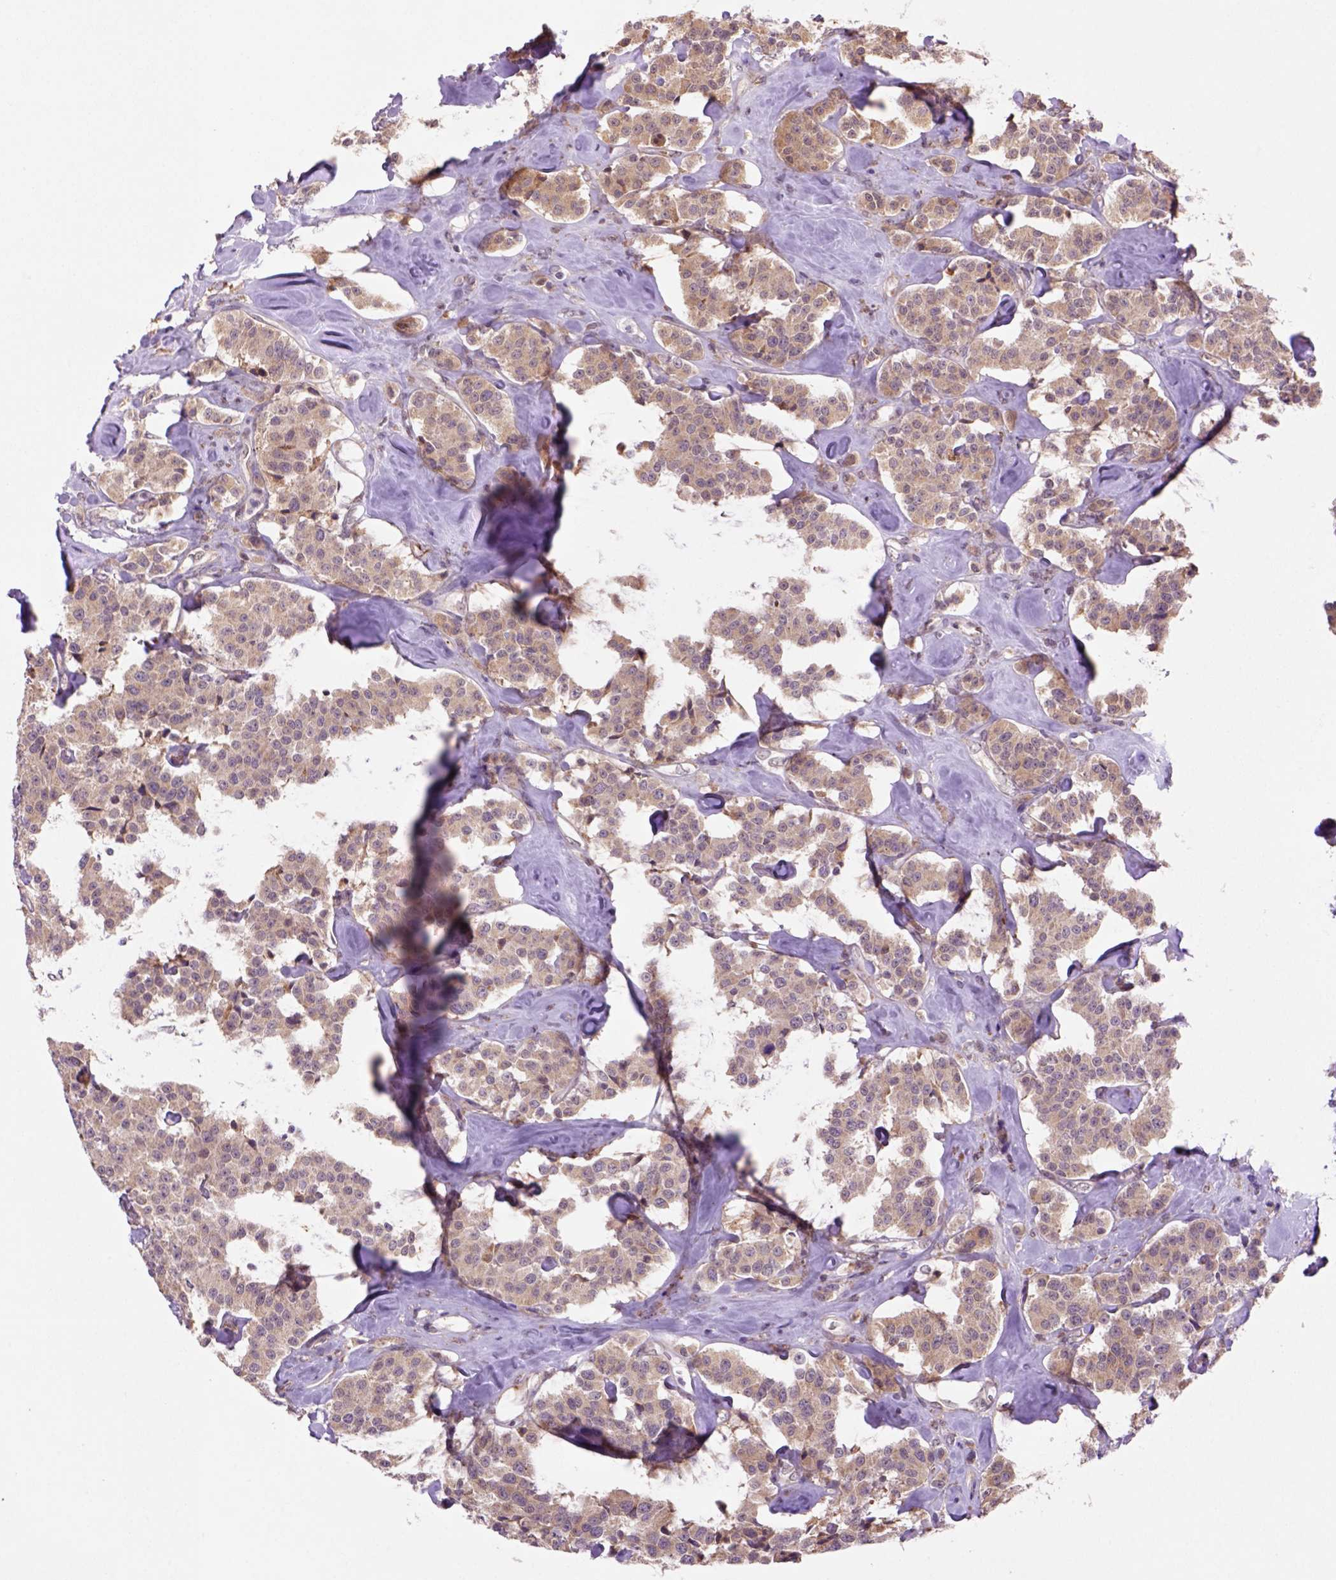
{"staining": {"intensity": "moderate", "quantity": ">75%", "location": "cytoplasmic/membranous"}, "tissue": "carcinoid", "cell_type": "Tumor cells", "image_type": "cancer", "snomed": [{"axis": "morphology", "description": "Carcinoid, malignant, NOS"}, {"axis": "topography", "description": "Pancreas"}], "caption": "Tumor cells exhibit medium levels of moderate cytoplasmic/membranous positivity in about >75% of cells in human carcinoid (malignant).", "gene": "FZD7", "patient": {"sex": "male", "age": 41}}